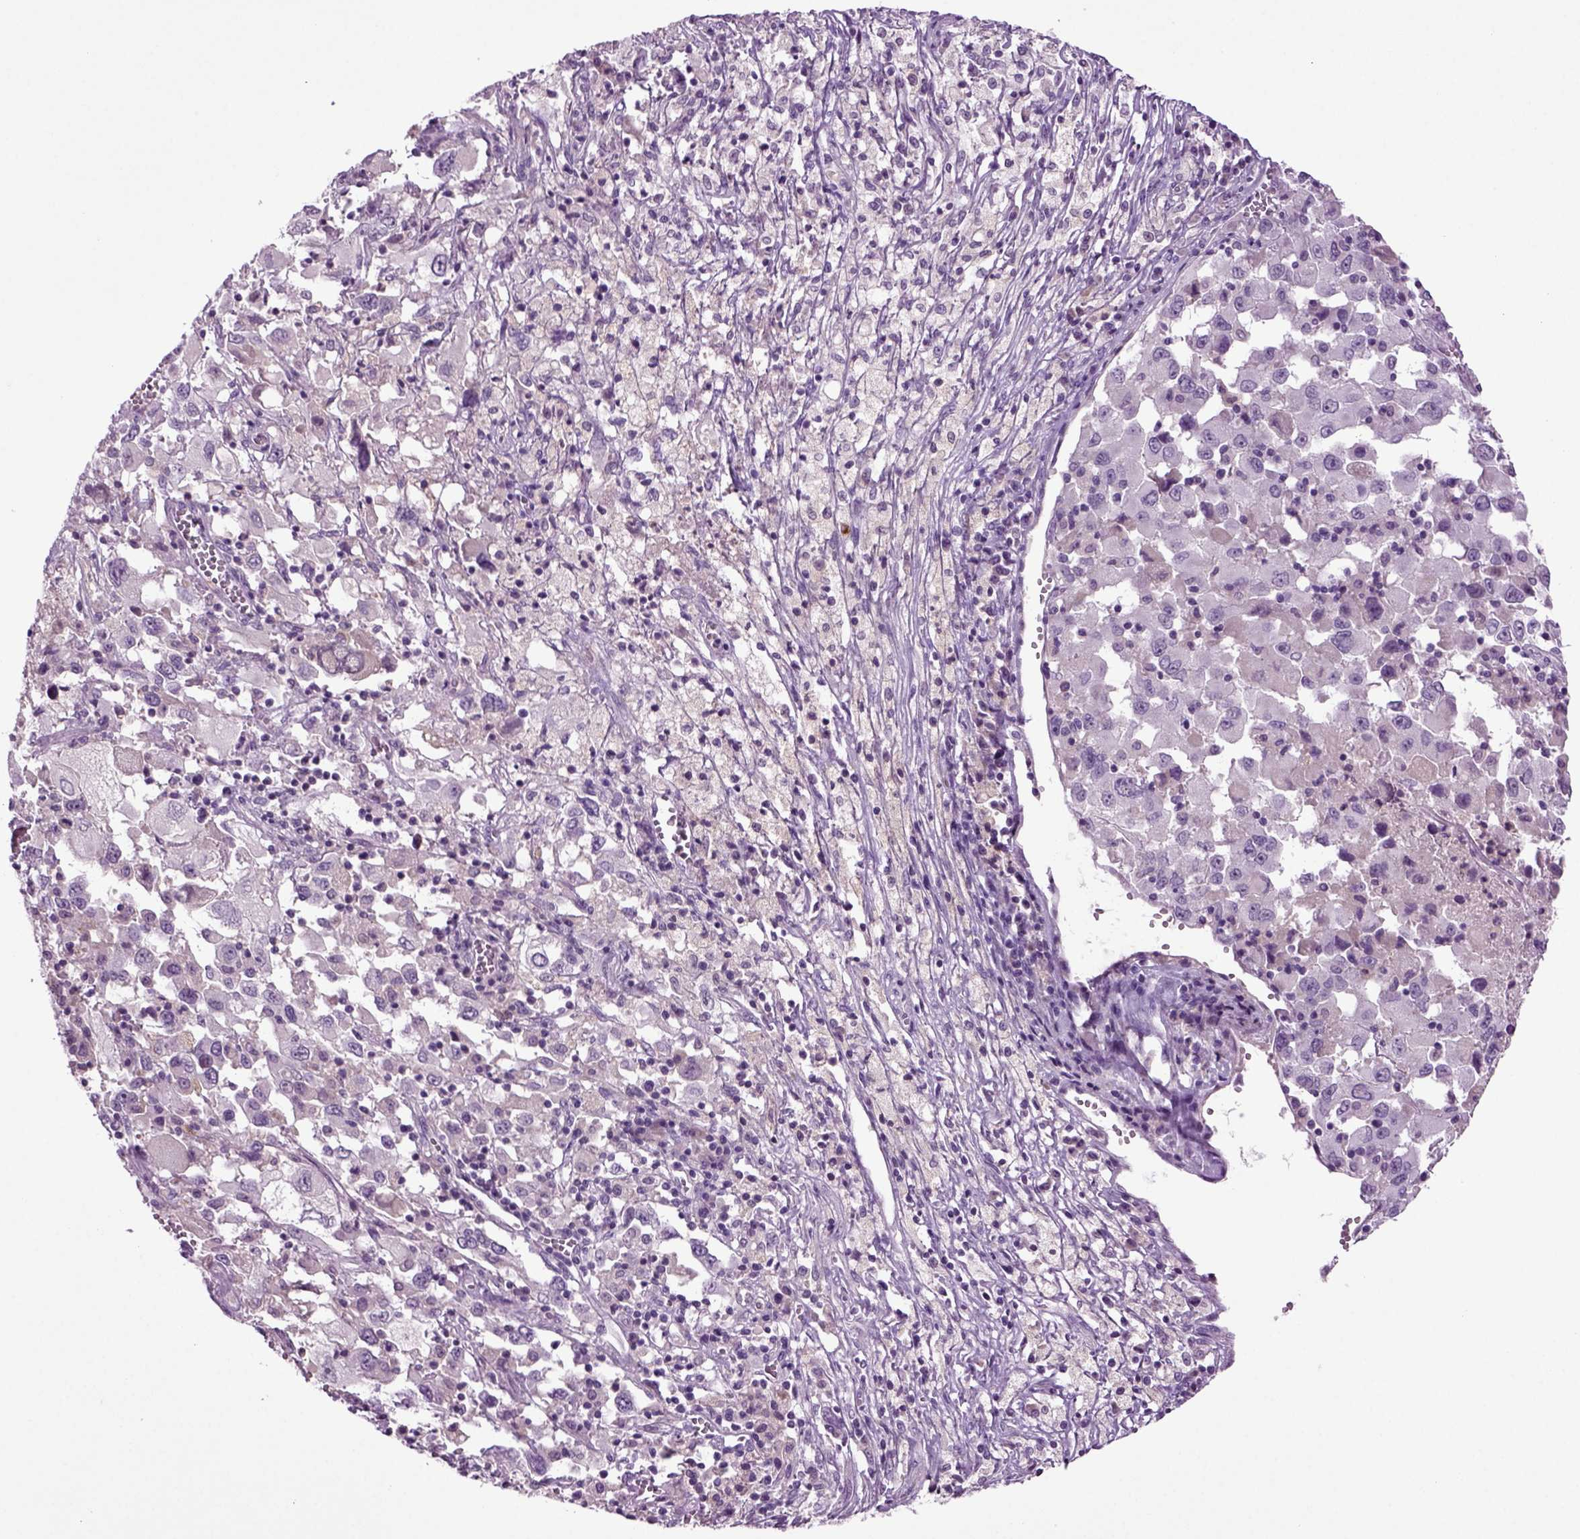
{"staining": {"intensity": "negative", "quantity": "none", "location": "none"}, "tissue": "melanoma", "cell_type": "Tumor cells", "image_type": "cancer", "snomed": [{"axis": "morphology", "description": "Malignant melanoma, Metastatic site"}, {"axis": "topography", "description": "Soft tissue"}], "caption": "Human melanoma stained for a protein using immunohistochemistry exhibits no expression in tumor cells.", "gene": "FGF11", "patient": {"sex": "male", "age": 50}}